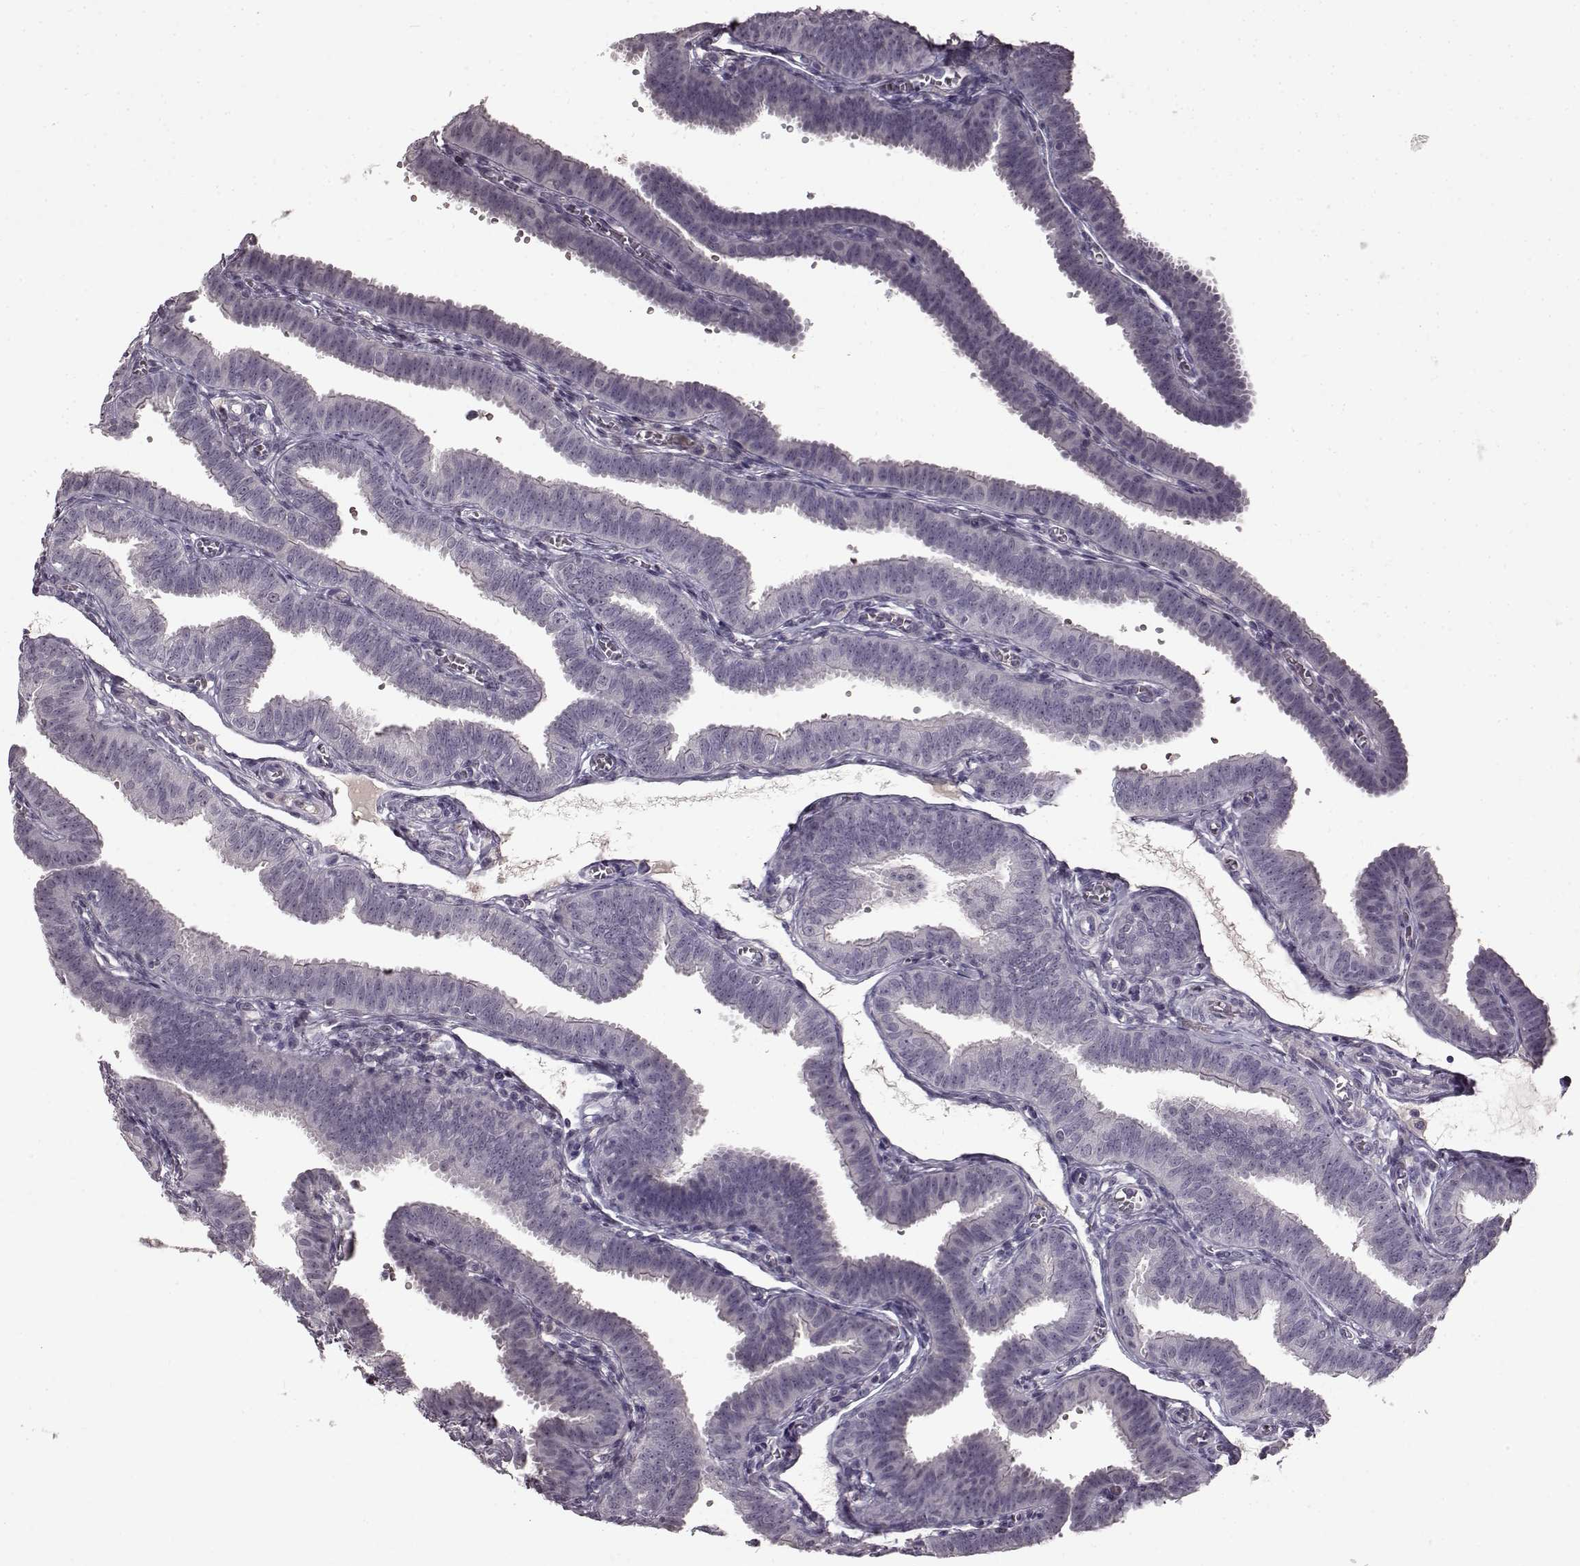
{"staining": {"intensity": "negative", "quantity": "none", "location": "none"}, "tissue": "fallopian tube", "cell_type": "Glandular cells", "image_type": "normal", "snomed": [{"axis": "morphology", "description": "Normal tissue, NOS"}, {"axis": "topography", "description": "Fallopian tube"}], "caption": "A high-resolution histopathology image shows IHC staining of unremarkable fallopian tube, which shows no significant positivity in glandular cells. Brightfield microscopy of immunohistochemistry stained with DAB (3,3'-diaminobenzidine) (brown) and hematoxylin (blue), captured at high magnification.", "gene": "CNGA3", "patient": {"sex": "female", "age": 25}}